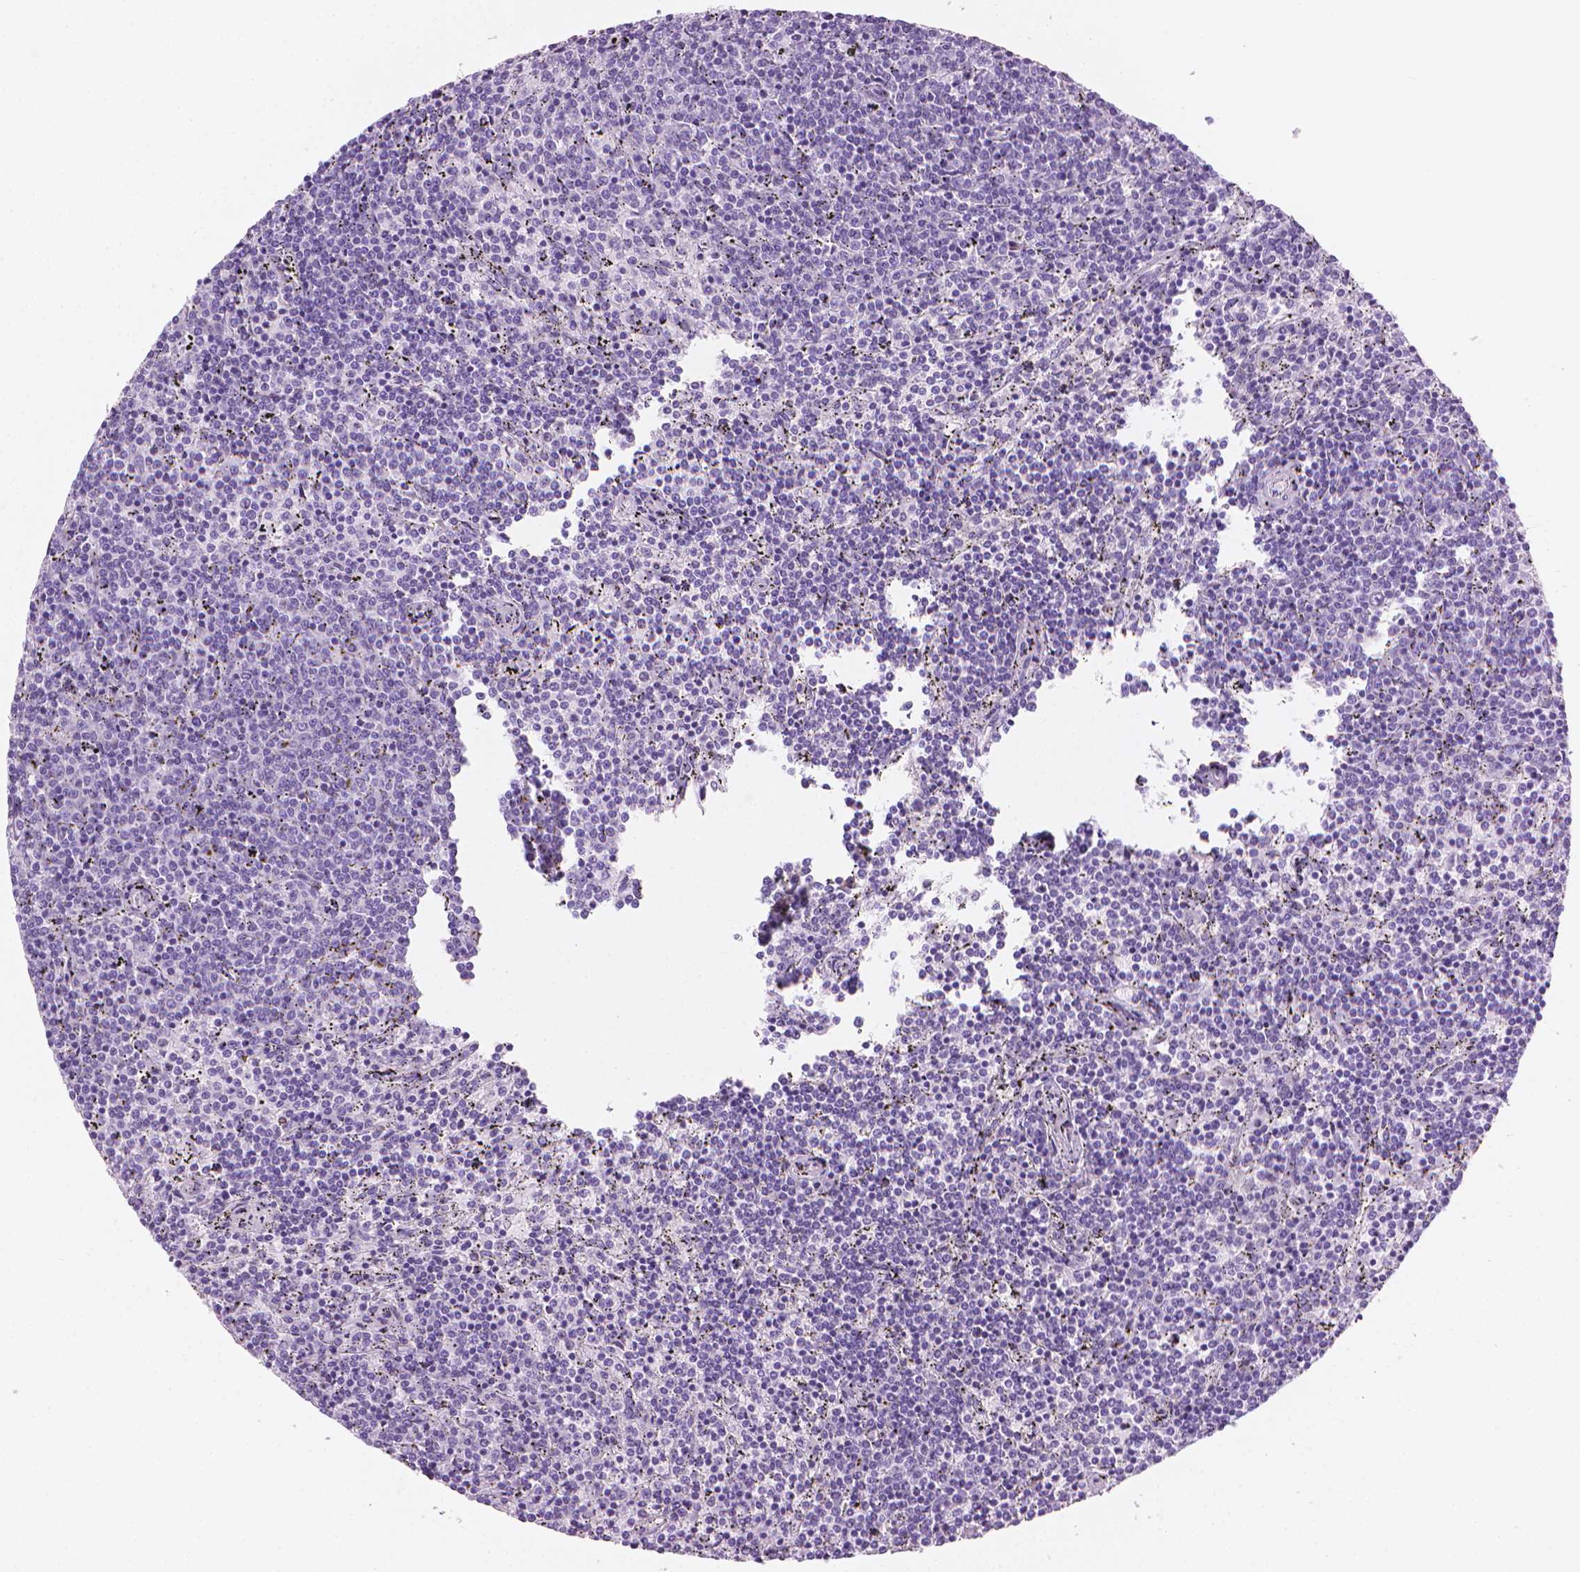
{"staining": {"intensity": "negative", "quantity": "none", "location": "none"}, "tissue": "lymphoma", "cell_type": "Tumor cells", "image_type": "cancer", "snomed": [{"axis": "morphology", "description": "Malignant lymphoma, non-Hodgkin's type, Low grade"}, {"axis": "topography", "description": "Spleen"}], "caption": "Tumor cells show no significant staining in lymphoma.", "gene": "TTC29", "patient": {"sex": "female", "age": 50}}